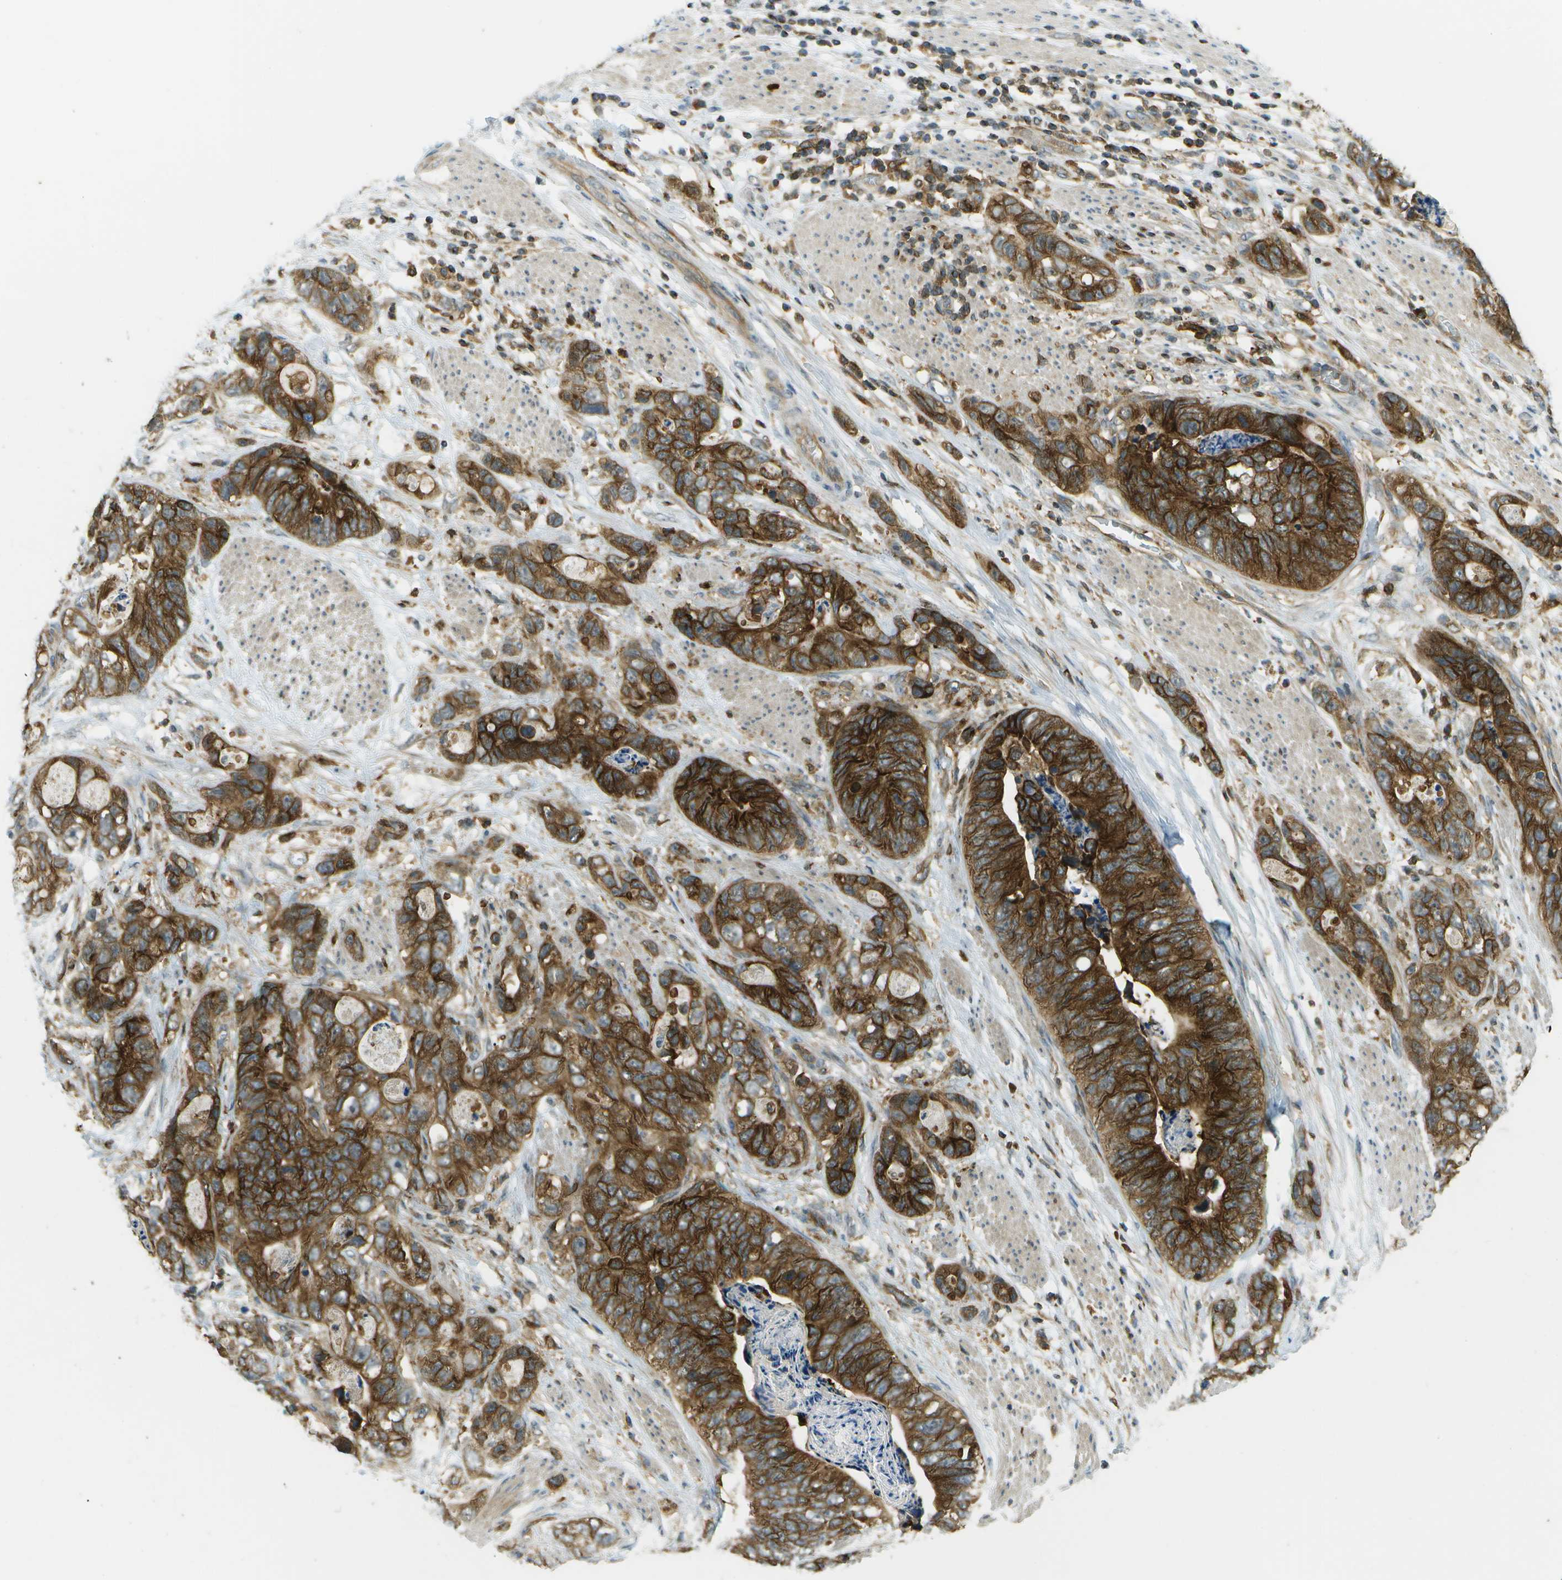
{"staining": {"intensity": "strong", "quantity": ">75%", "location": "cytoplasmic/membranous"}, "tissue": "stomach cancer", "cell_type": "Tumor cells", "image_type": "cancer", "snomed": [{"axis": "morphology", "description": "Adenocarcinoma, NOS"}, {"axis": "topography", "description": "Stomach"}], "caption": "Stomach cancer (adenocarcinoma) tissue shows strong cytoplasmic/membranous expression in approximately >75% of tumor cells The staining is performed using DAB (3,3'-diaminobenzidine) brown chromogen to label protein expression. The nuclei are counter-stained blue using hematoxylin.", "gene": "TMTC1", "patient": {"sex": "female", "age": 89}}